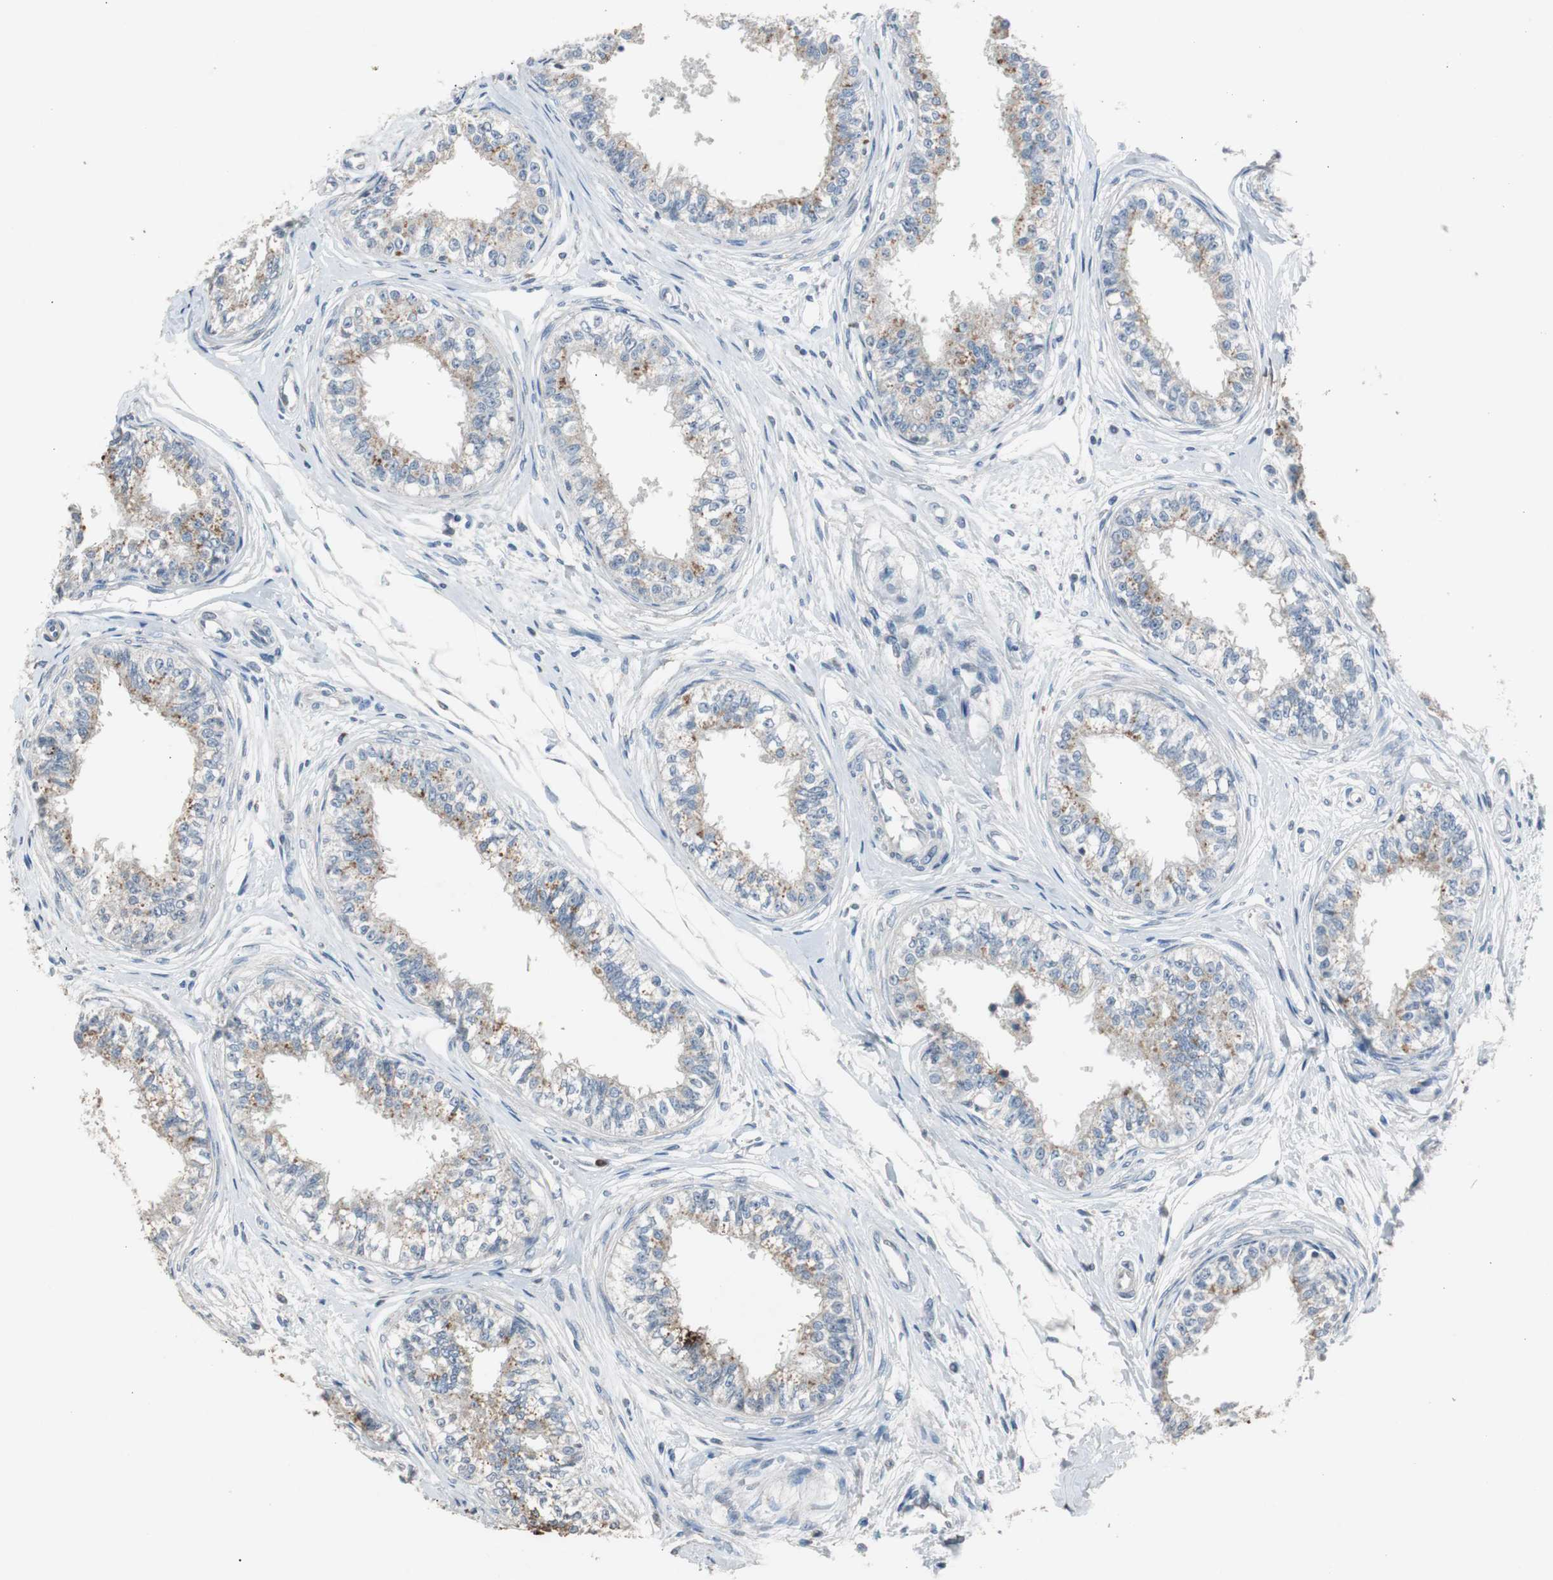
{"staining": {"intensity": "weak", "quantity": "<25%", "location": "cytoplasmic/membranous"}, "tissue": "epididymis", "cell_type": "Glandular cells", "image_type": "normal", "snomed": [{"axis": "morphology", "description": "Normal tissue, NOS"}, {"axis": "morphology", "description": "Adenocarcinoma, metastatic, NOS"}, {"axis": "topography", "description": "Testis"}, {"axis": "topography", "description": "Epididymis"}], "caption": "IHC photomicrograph of normal epididymis stained for a protein (brown), which exhibits no staining in glandular cells. (Brightfield microscopy of DAB immunohistochemistry (IHC) at high magnification).", "gene": "TK1", "patient": {"sex": "male", "age": 26}}